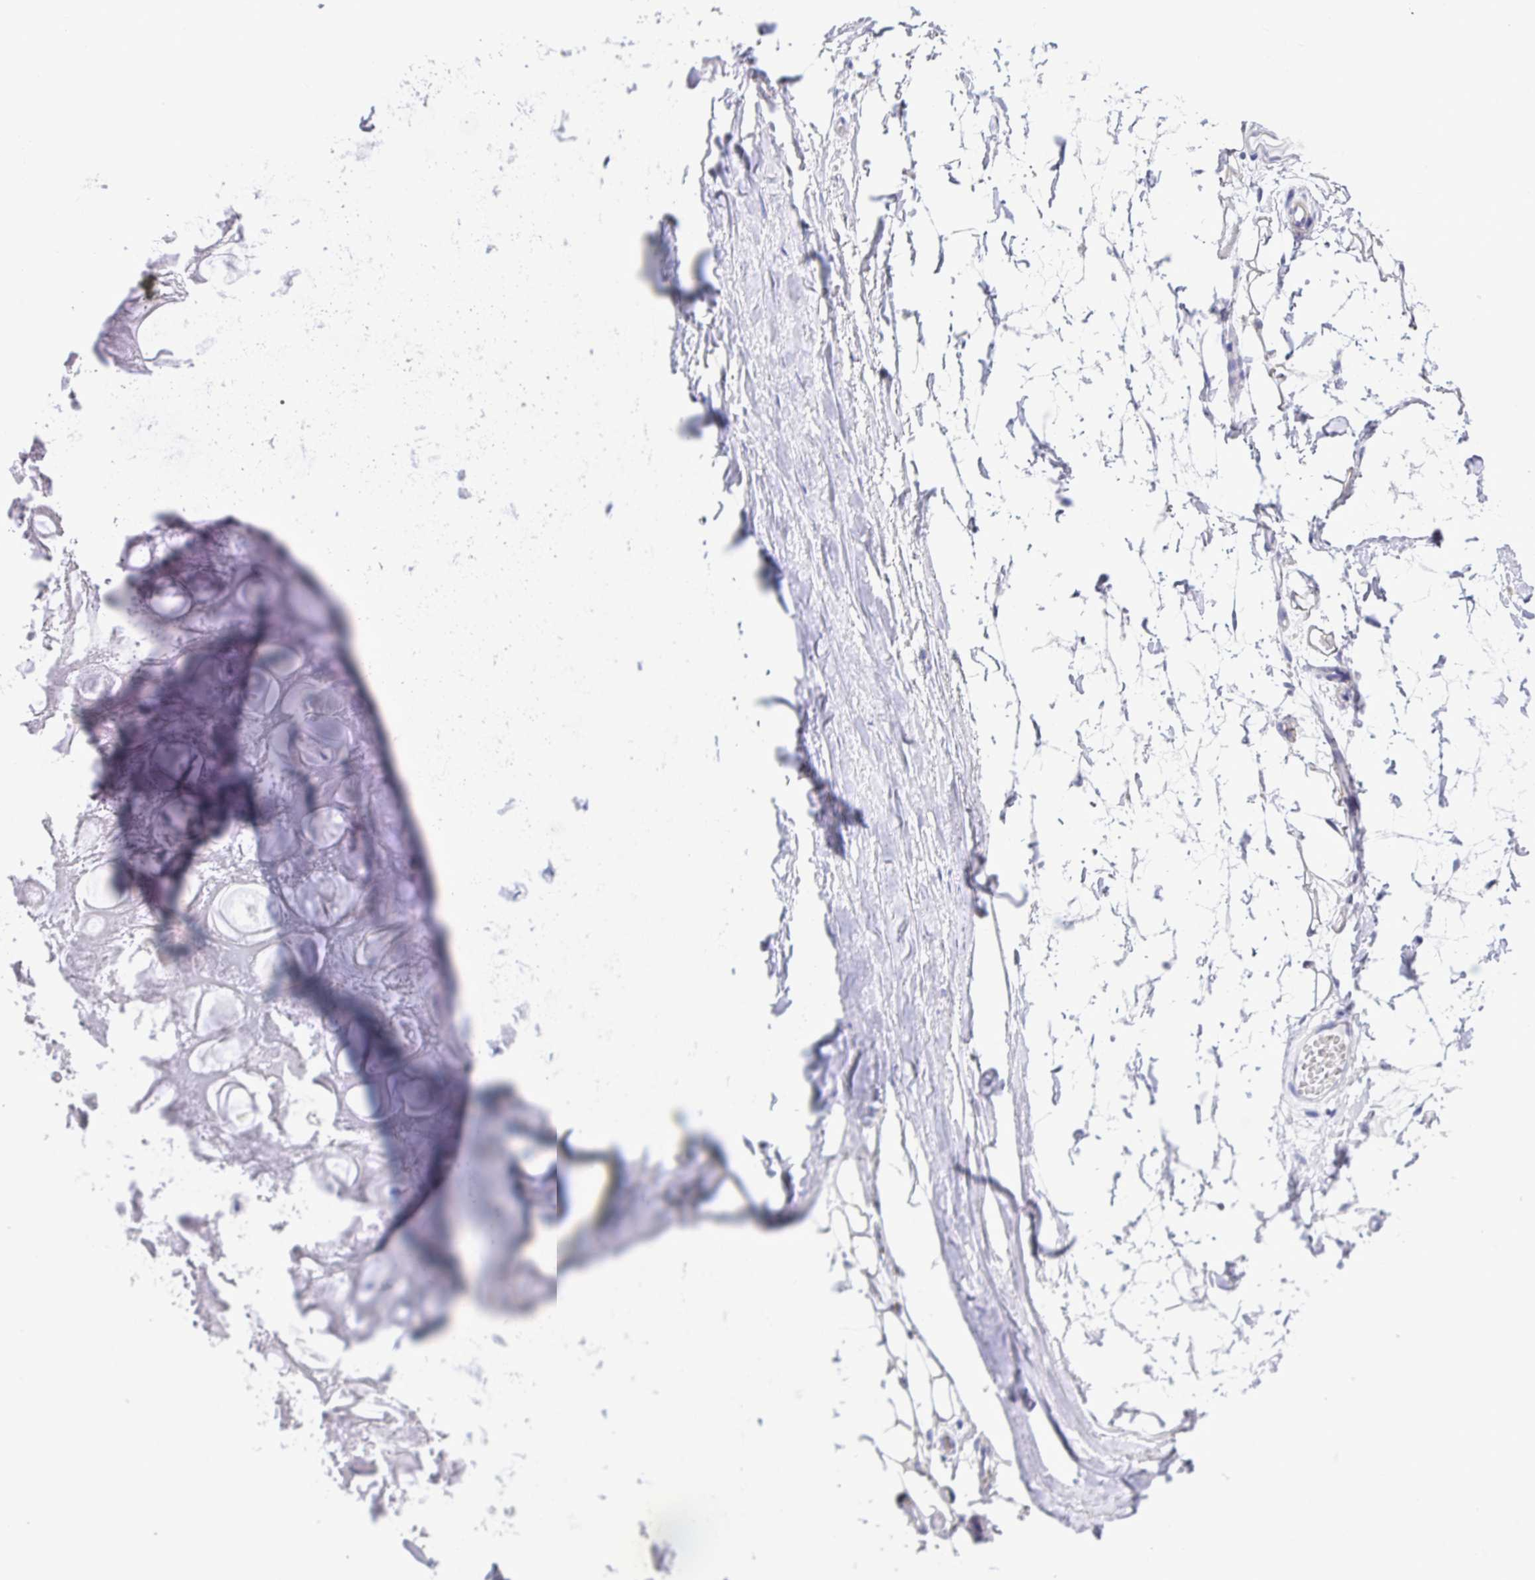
{"staining": {"intensity": "negative", "quantity": "none", "location": "none"}, "tissue": "adipose tissue", "cell_type": "Adipocytes", "image_type": "normal", "snomed": [{"axis": "morphology", "description": "Normal tissue, NOS"}, {"axis": "topography", "description": "Lymph node"}, {"axis": "topography", "description": "Cartilage tissue"}, {"axis": "topography", "description": "Nasopharynx"}], "caption": "Normal adipose tissue was stained to show a protein in brown. There is no significant positivity in adipocytes. (DAB (3,3'-diaminobenzidine) IHC with hematoxylin counter stain).", "gene": "BACE2", "patient": {"sex": "male", "age": 63}}